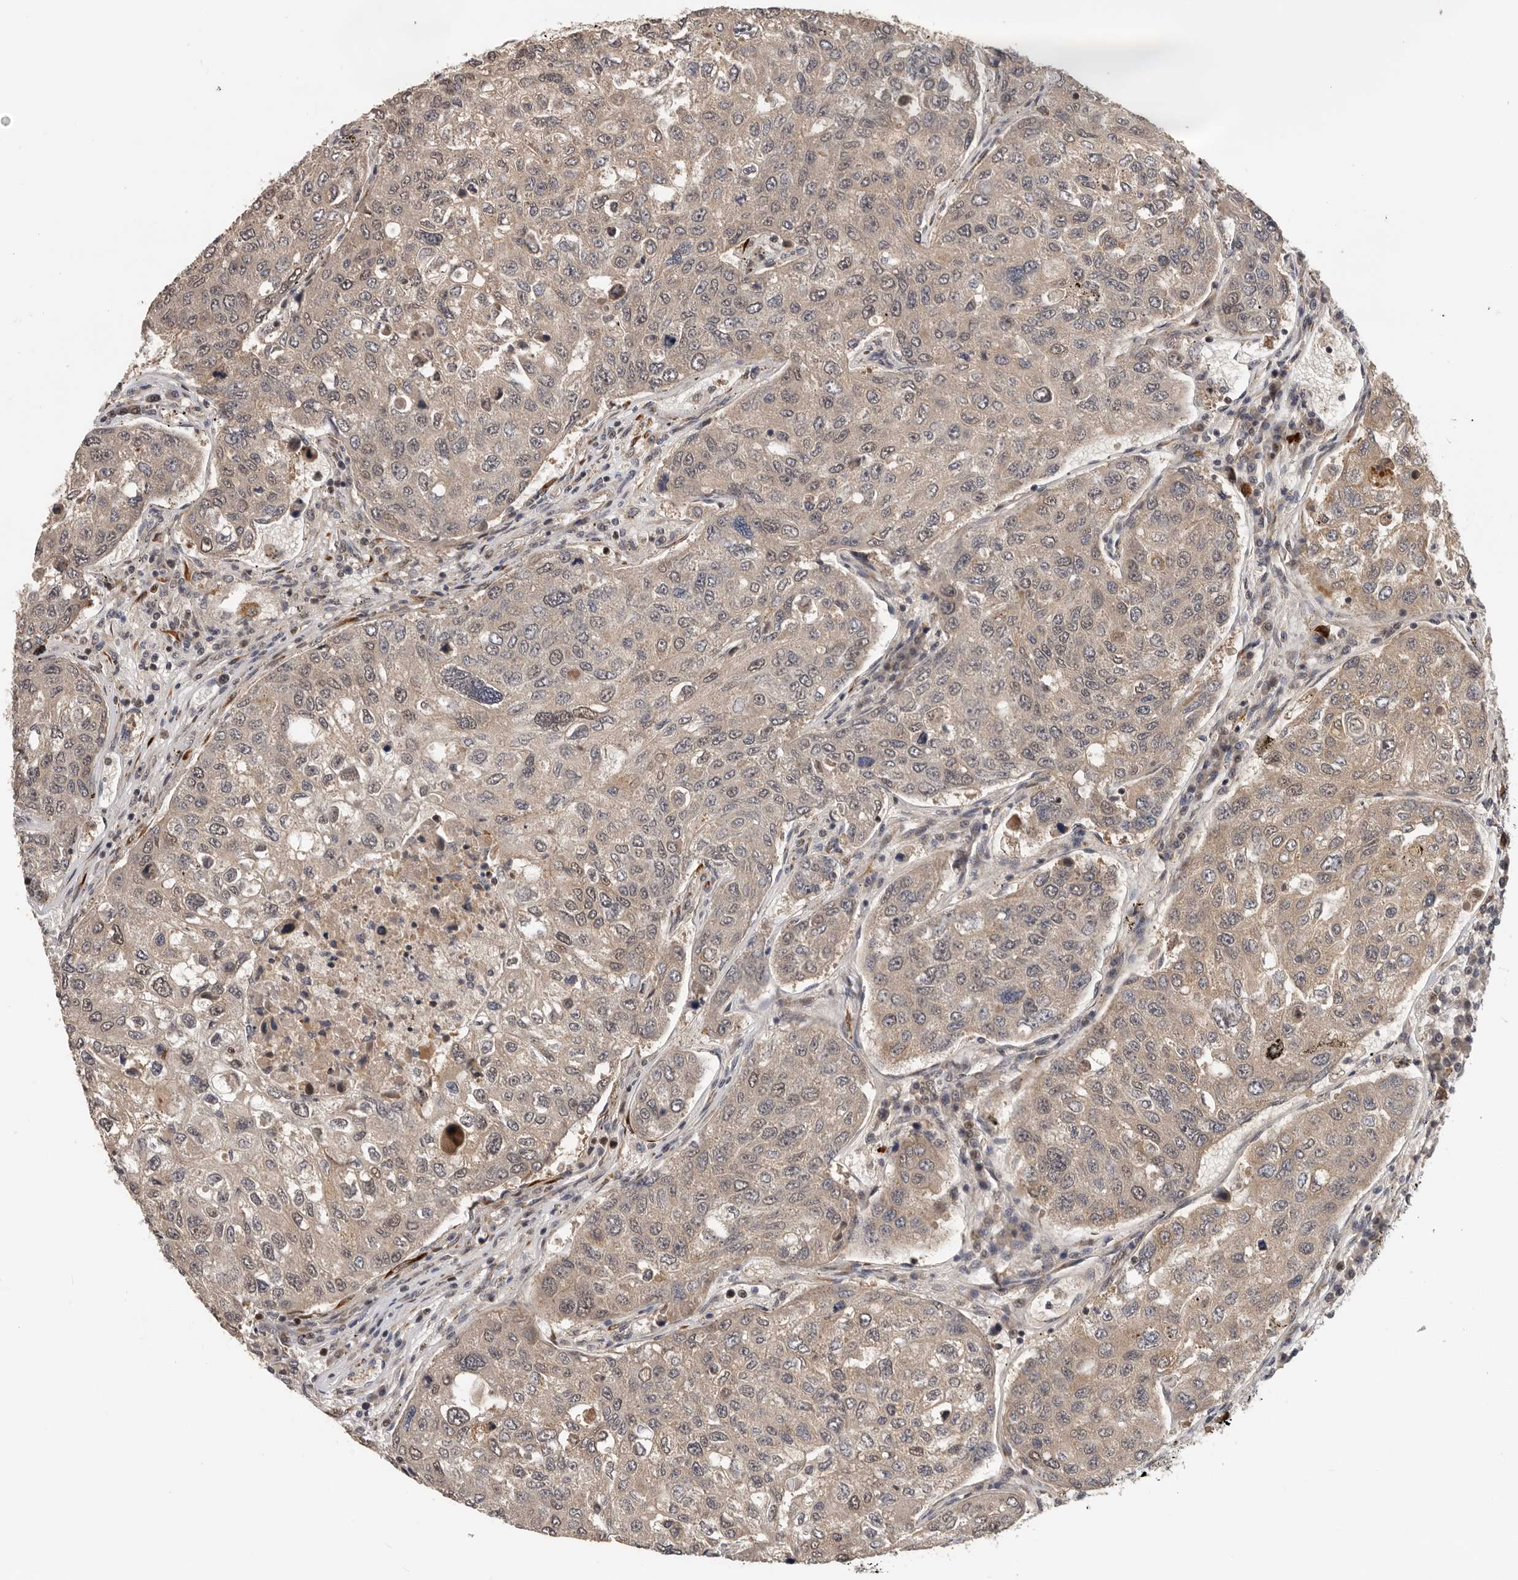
{"staining": {"intensity": "weak", "quantity": ">75%", "location": "cytoplasmic/membranous,nuclear"}, "tissue": "urothelial cancer", "cell_type": "Tumor cells", "image_type": "cancer", "snomed": [{"axis": "morphology", "description": "Urothelial carcinoma, High grade"}, {"axis": "topography", "description": "Lymph node"}, {"axis": "topography", "description": "Urinary bladder"}], "caption": "An immunohistochemistry image of neoplastic tissue is shown. Protein staining in brown highlights weak cytoplasmic/membranous and nuclear positivity in high-grade urothelial carcinoma within tumor cells. (Stains: DAB (3,3'-diaminobenzidine) in brown, nuclei in blue, Microscopy: brightfield microscopy at high magnification).", "gene": "HENMT1", "patient": {"sex": "male", "age": 51}}